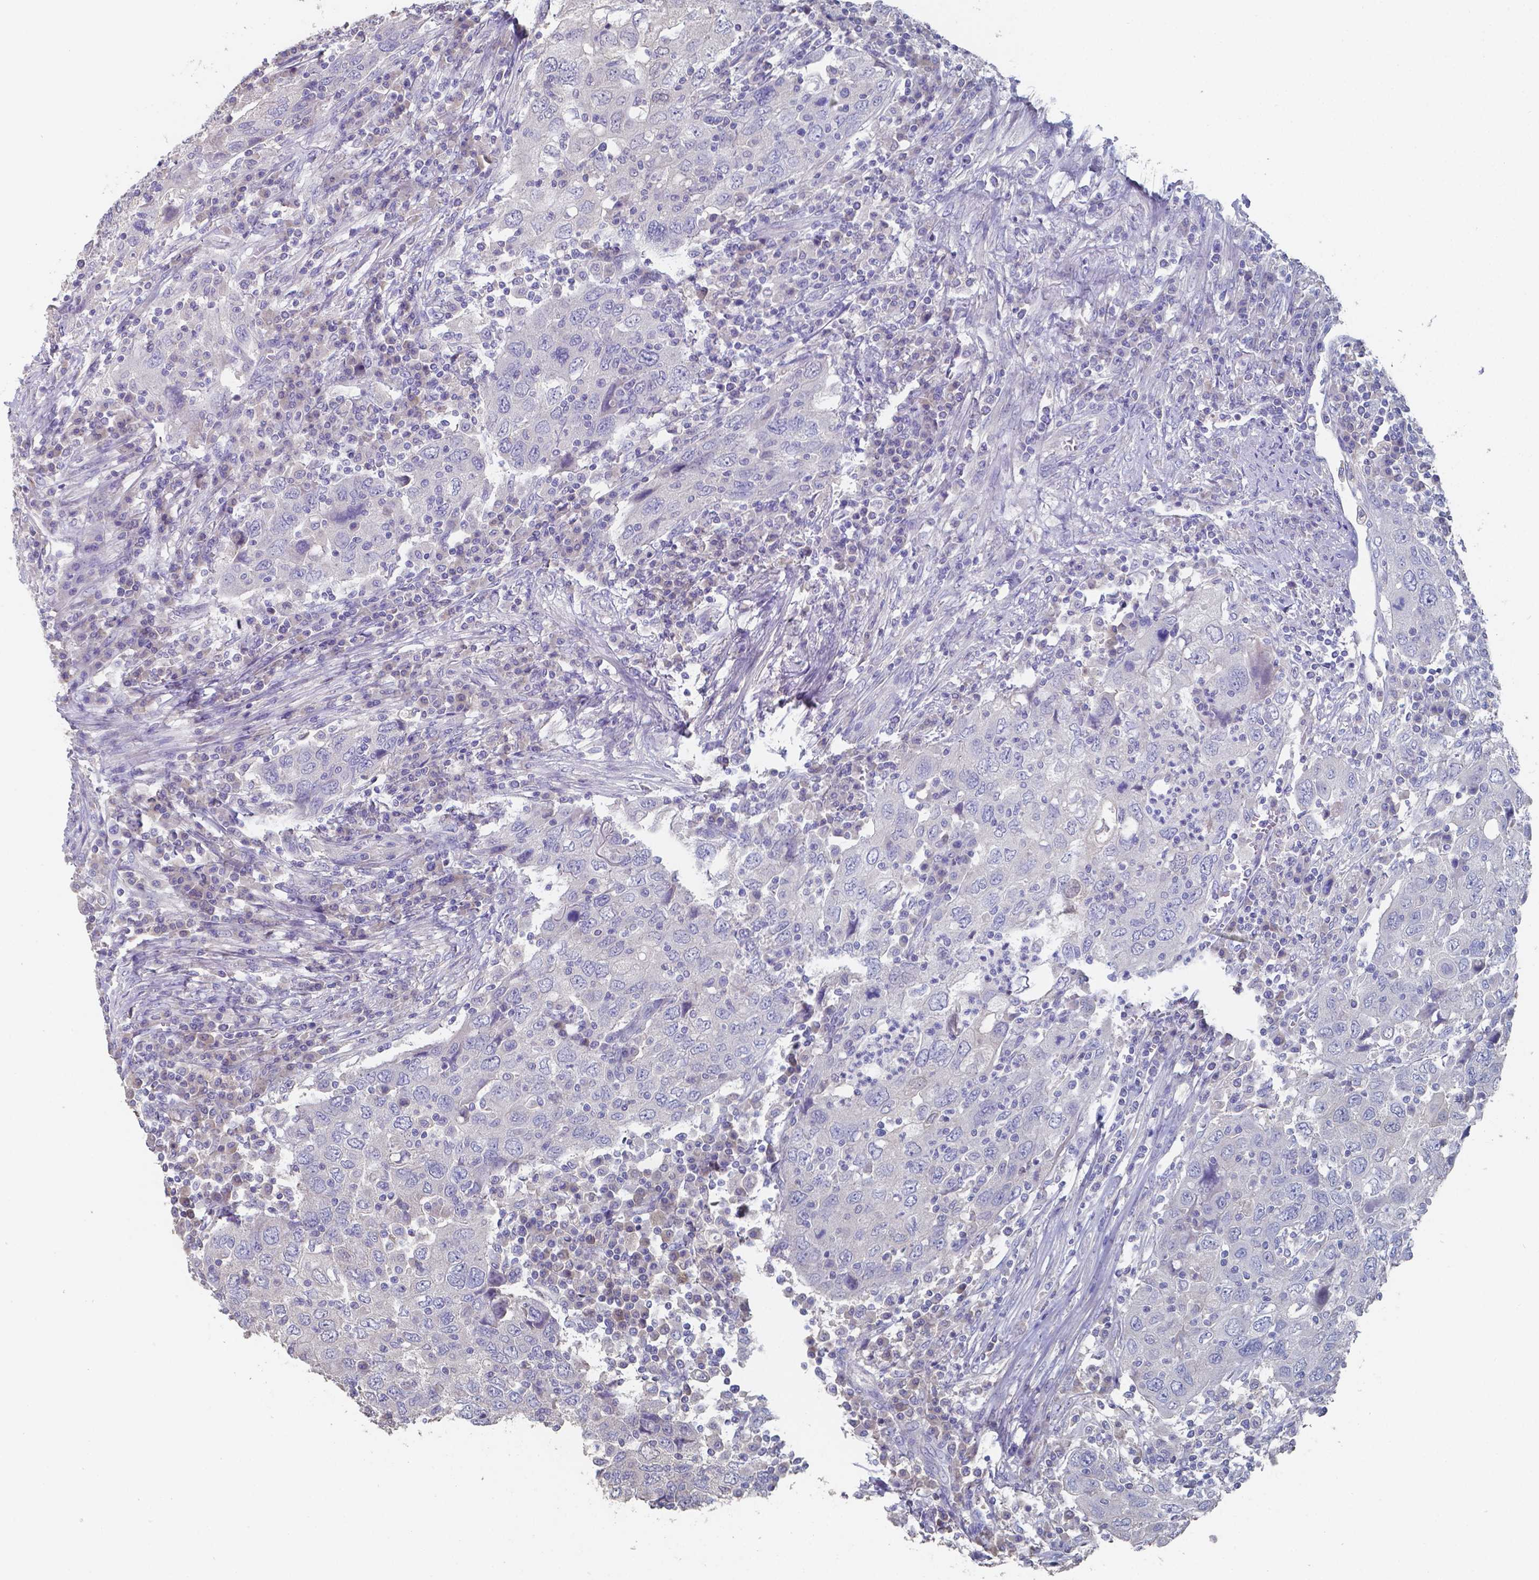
{"staining": {"intensity": "negative", "quantity": "none", "location": "none"}, "tissue": "urothelial cancer", "cell_type": "Tumor cells", "image_type": "cancer", "snomed": [{"axis": "morphology", "description": "Urothelial carcinoma, High grade"}, {"axis": "topography", "description": "Urinary bladder"}], "caption": "A high-resolution histopathology image shows immunohistochemistry (IHC) staining of high-grade urothelial carcinoma, which displays no significant expression in tumor cells. (Stains: DAB immunohistochemistry with hematoxylin counter stain, Microscopy: brightfield microscopy at high magnification).", "gene": "FOXJ1", "patient": {"sex": "male", "age": 76}}